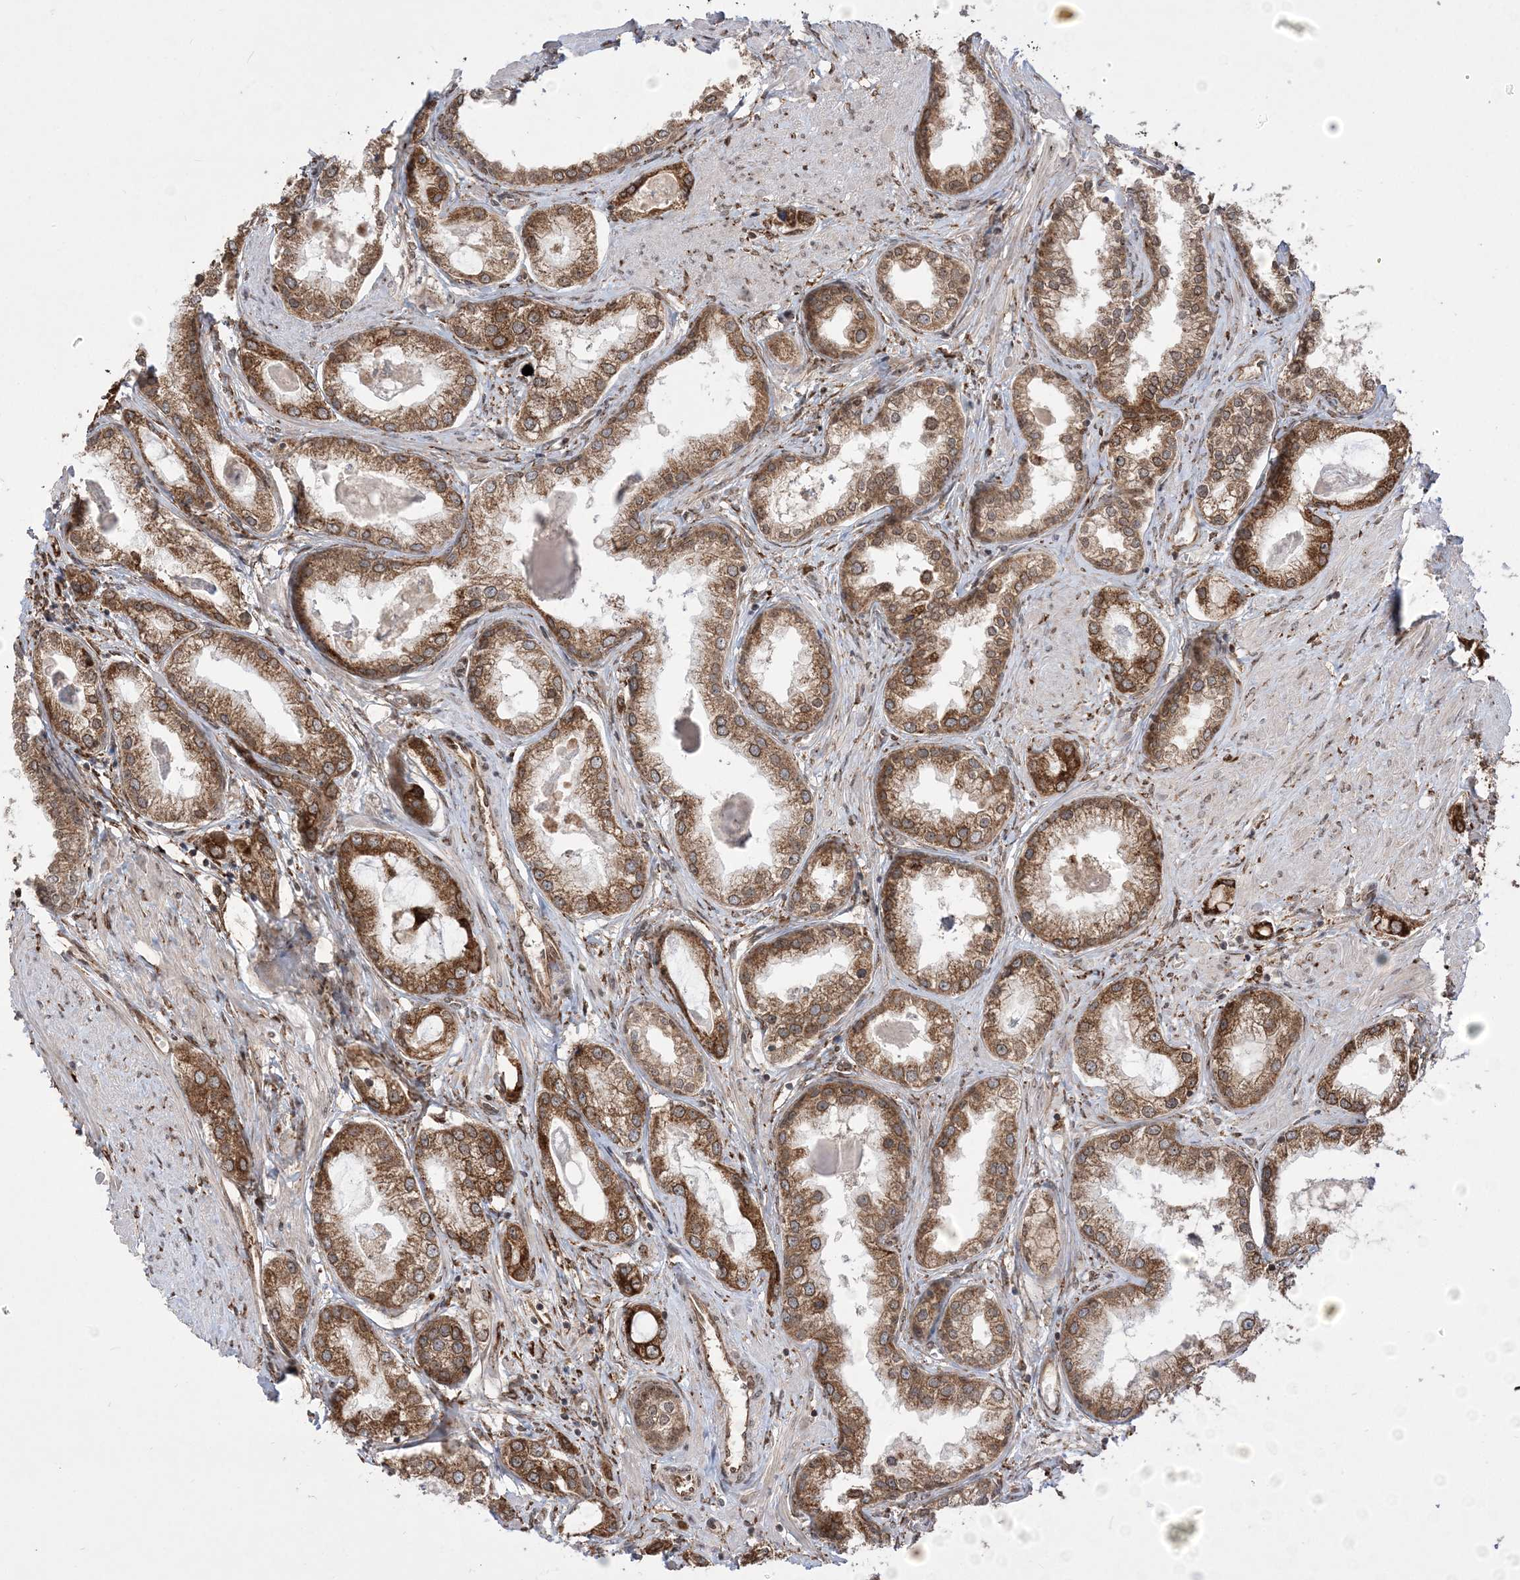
{"staining": {"intensity": "moderate", "quantity": ">75%", "location": "cytoplasmic/membranous"}, "tissue": "prostate cancer", "cell_type": "Tumor cells", "image_type": "cancer", "snomed": [{"axis": "morphology", "description": "Adenocarcinoma, Low grade"}, {"axis": "topography", "description": "Prostate"}], "caption": "There is medium levels of moderate cytoplasmic/membranous expression in tumor cells of prostate adenocarcinoma (low-grade), as demonstrated by immunohistochemical staining (brown color).", "gene": "EPC2", "patient": {"sex": "male", "age": 63}}